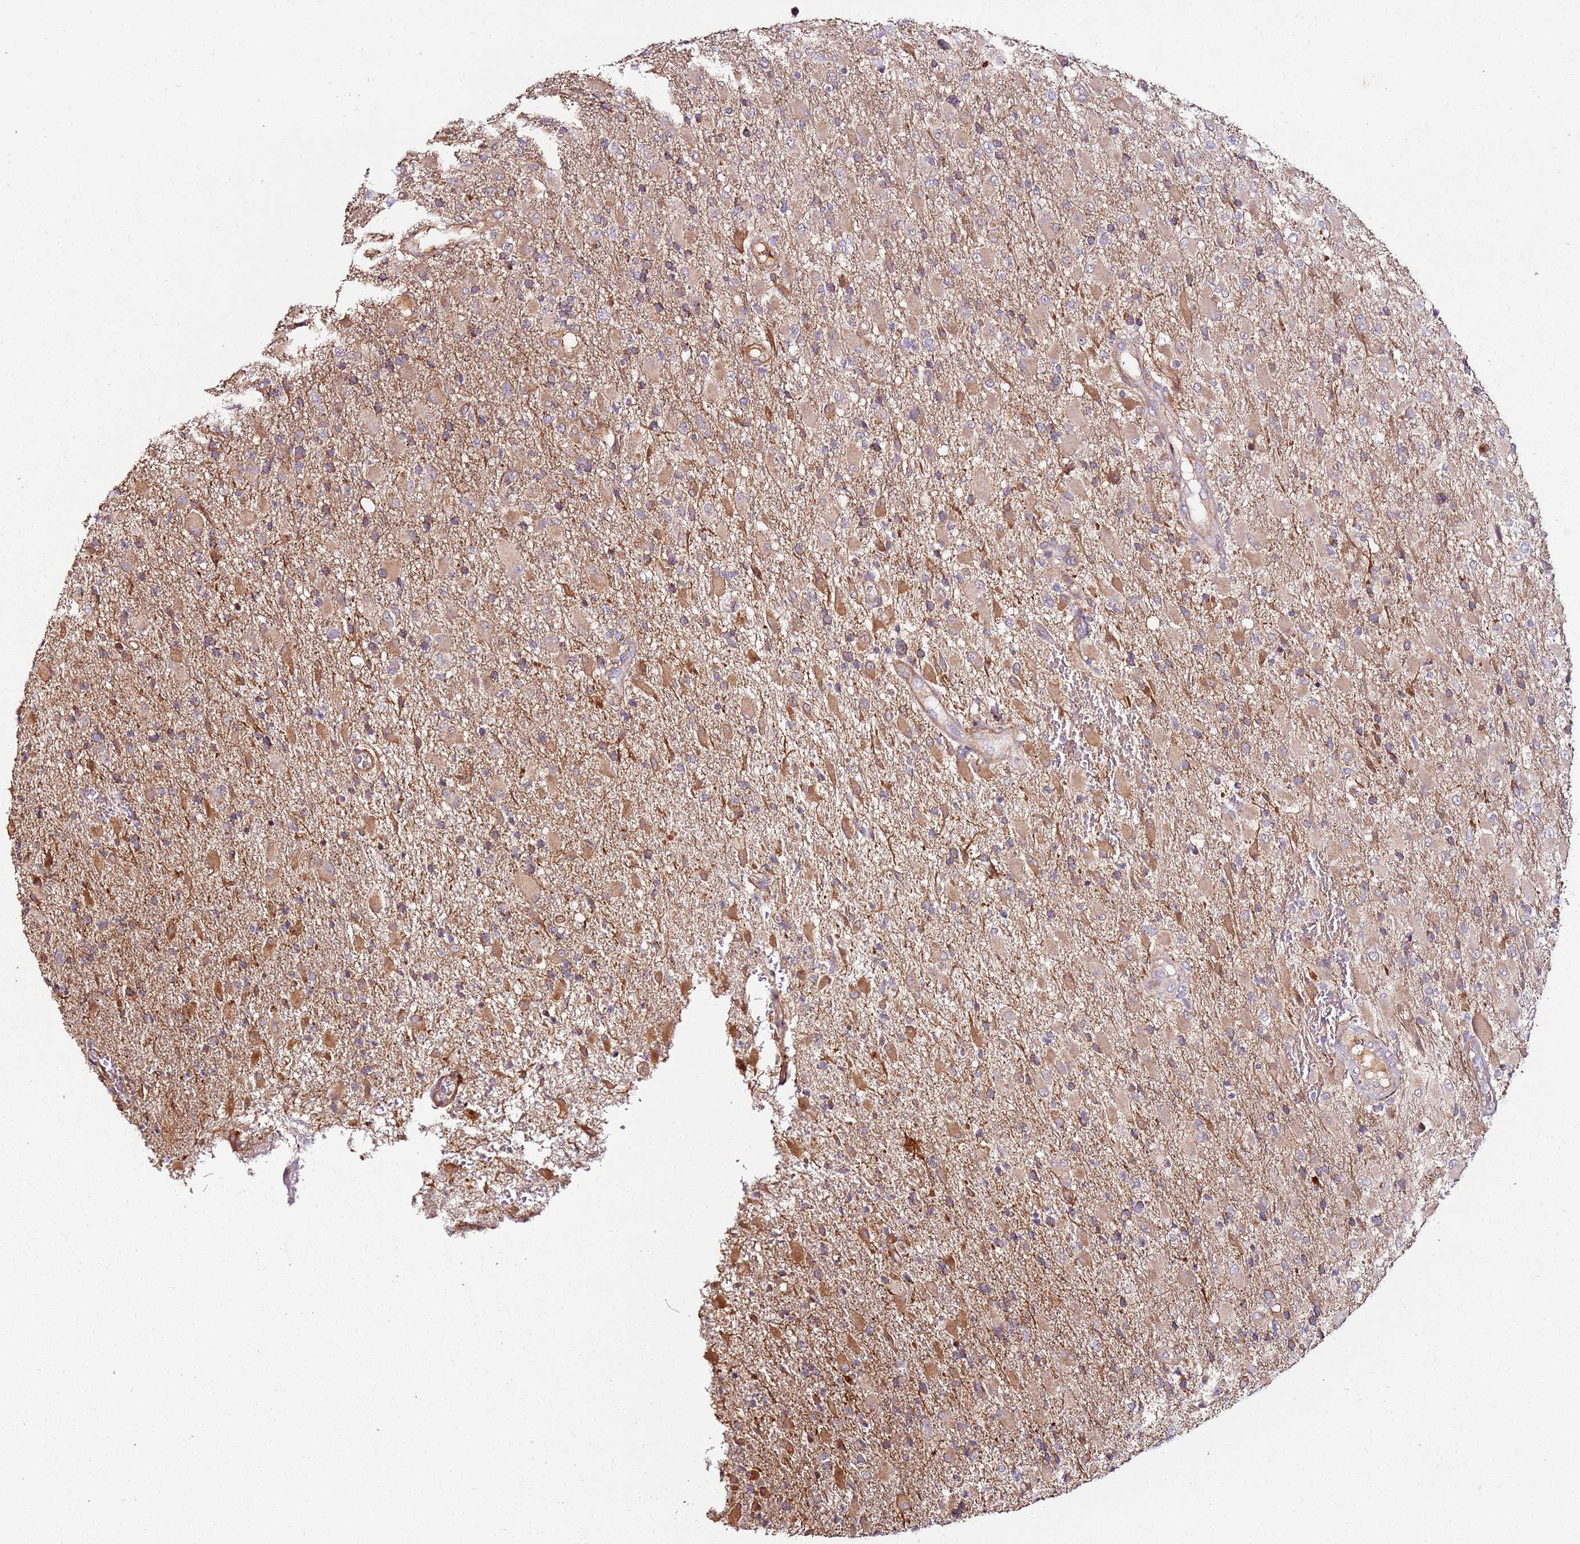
{"staining": {"intensity": "moderate", "quantity": "<25%", "location": "cytoplasmic/membranous"}, "tissue": "glioma", "cell_type": "Tumor cells", "image_type": "cancer", "snomed": [{"axis": "morphology", "description": "Glioma, malignant, Low grade"}, {"axis": "topography", "description": "Brain"}], "caption": "Immunohistochemical staining of human glioma exhibits low levels of moderate cytoplasmic/membranous expression in approximately <25% of tumor cells.", "gene": "KRTAP21-3", "patient": {"sex": "male", "age": 65}}